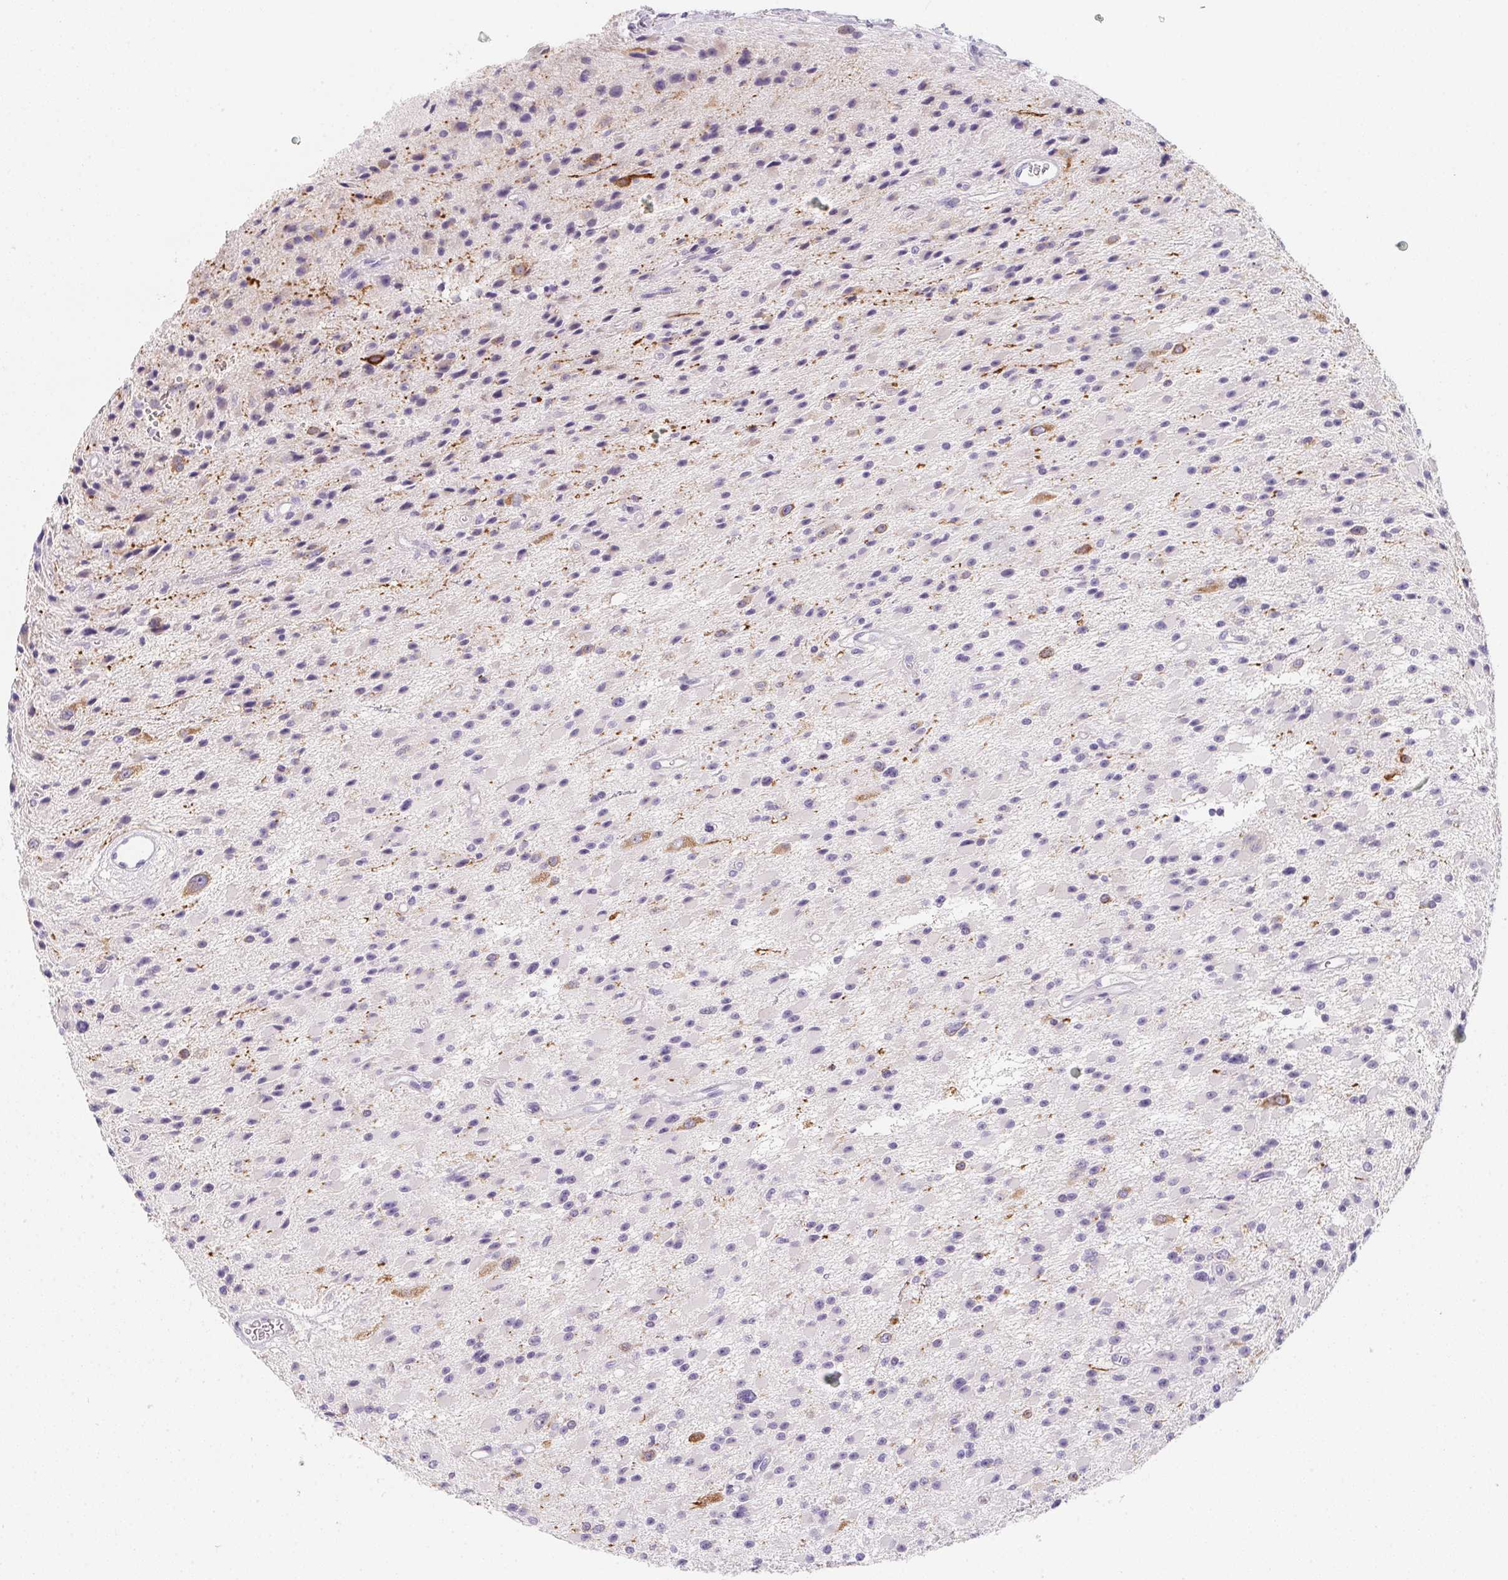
{"staining": {"intensity": "negative", "quantity": "none", "location": "none"}, "tissue": "glioma", "cell_type": "Tumor cells", "image_type": "cancer", "snomed": [{"axis": "morphology", "description": "Glioma, malignant, High grade"}, {"axis": "topography", "description": "Brain"}], "caption": "The IHC image has no significant expression in tumor cells of glioma tissue.", "gene": "MAP1A", "patient": {"sex": "male", "age": 29}}